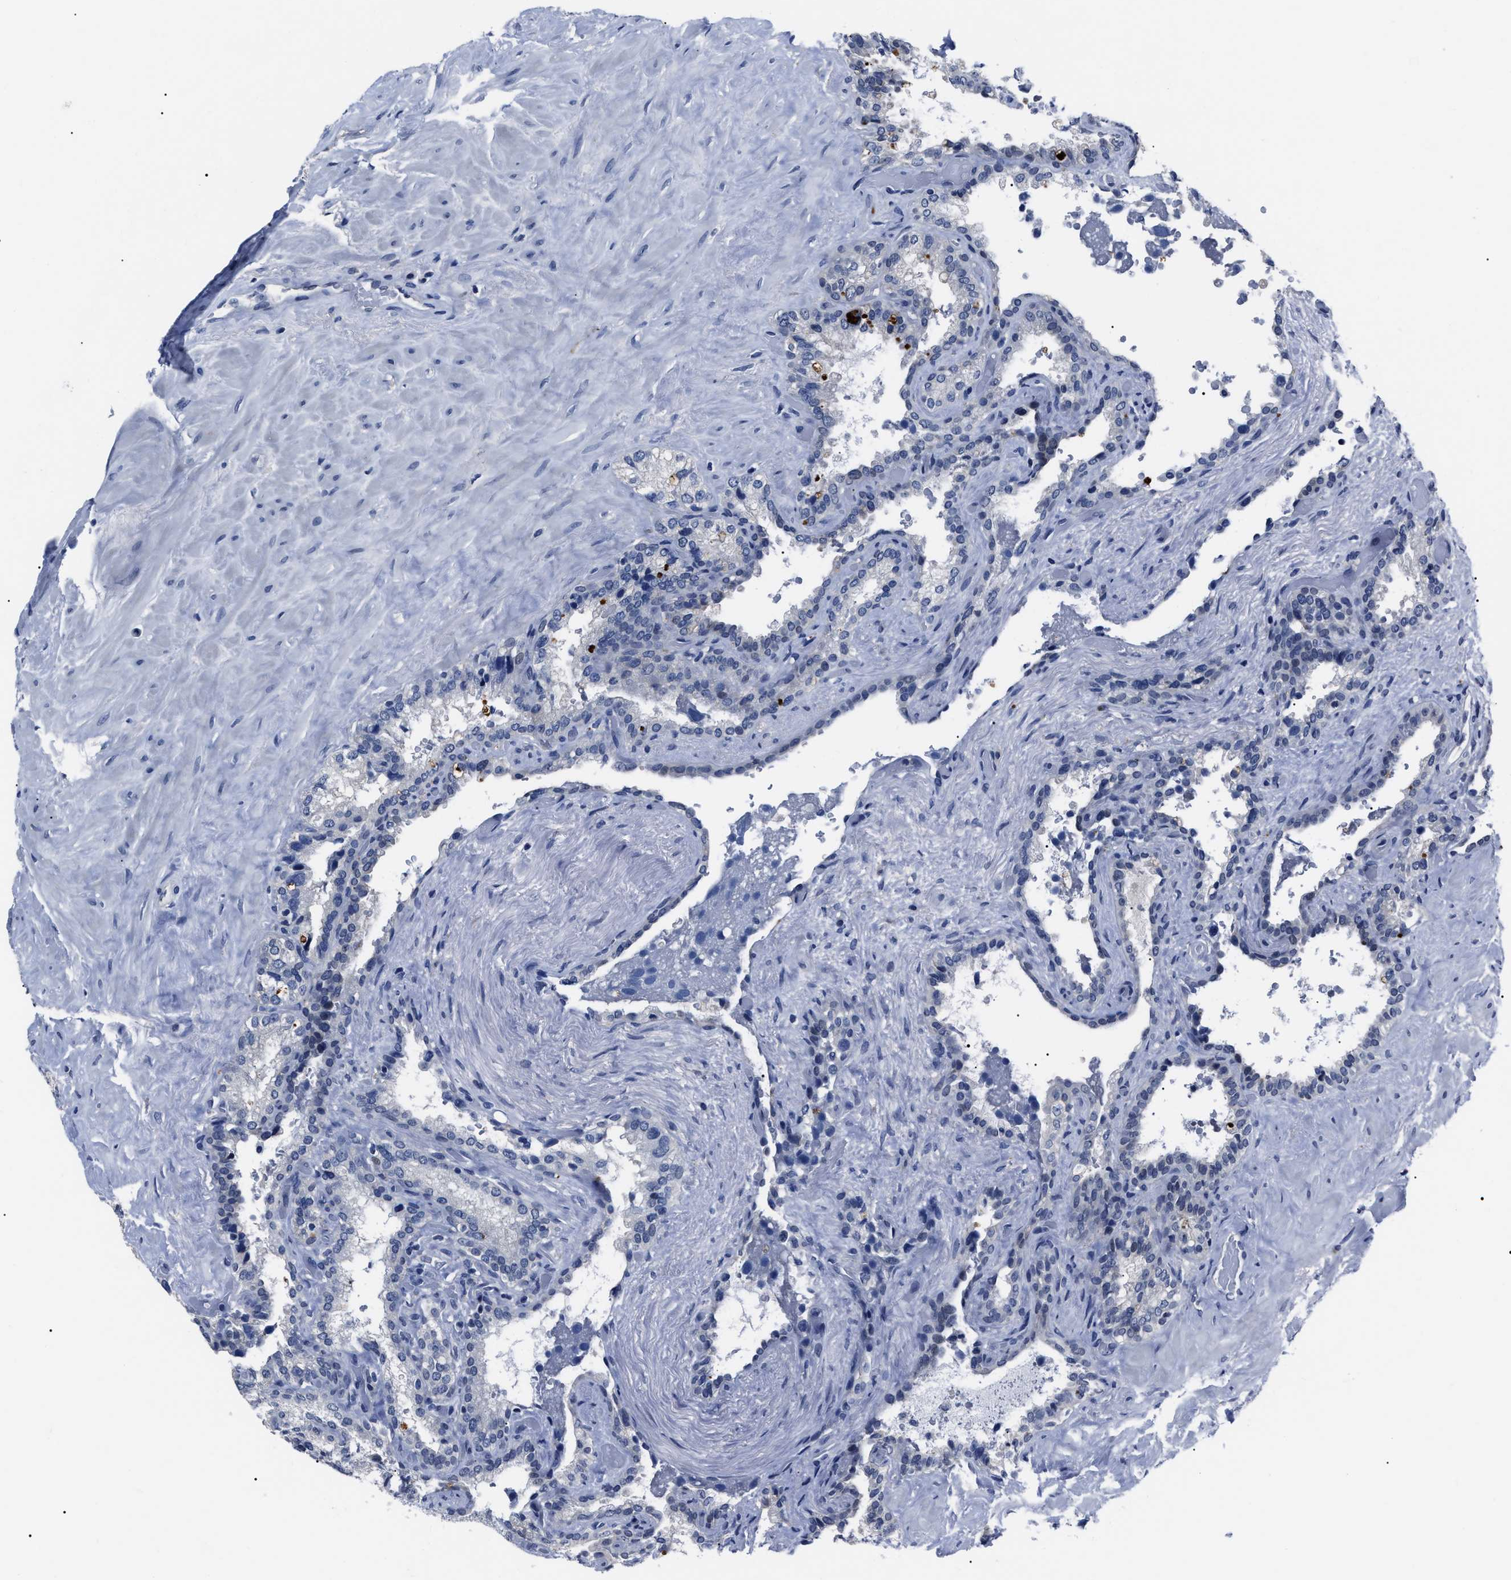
{"staining": {"intensity": "negative", "quantity": "none", "location": "none"}, "tissue": "seminal vesicle", "cell_type": "Glandular cells", "image_type": "normal", "snomed": [{"axis": "morphology", "description": "Normal tissue, NOS"}, {"axis": "topography", "description": "Seminal veicle"}], "caption": "This is an IHC histopathology image of unremarkable seminal vesicle. There is no staining in glandular cells.", "gene": "LRWD1", "patient": {"sex": "male", "age": 68}}